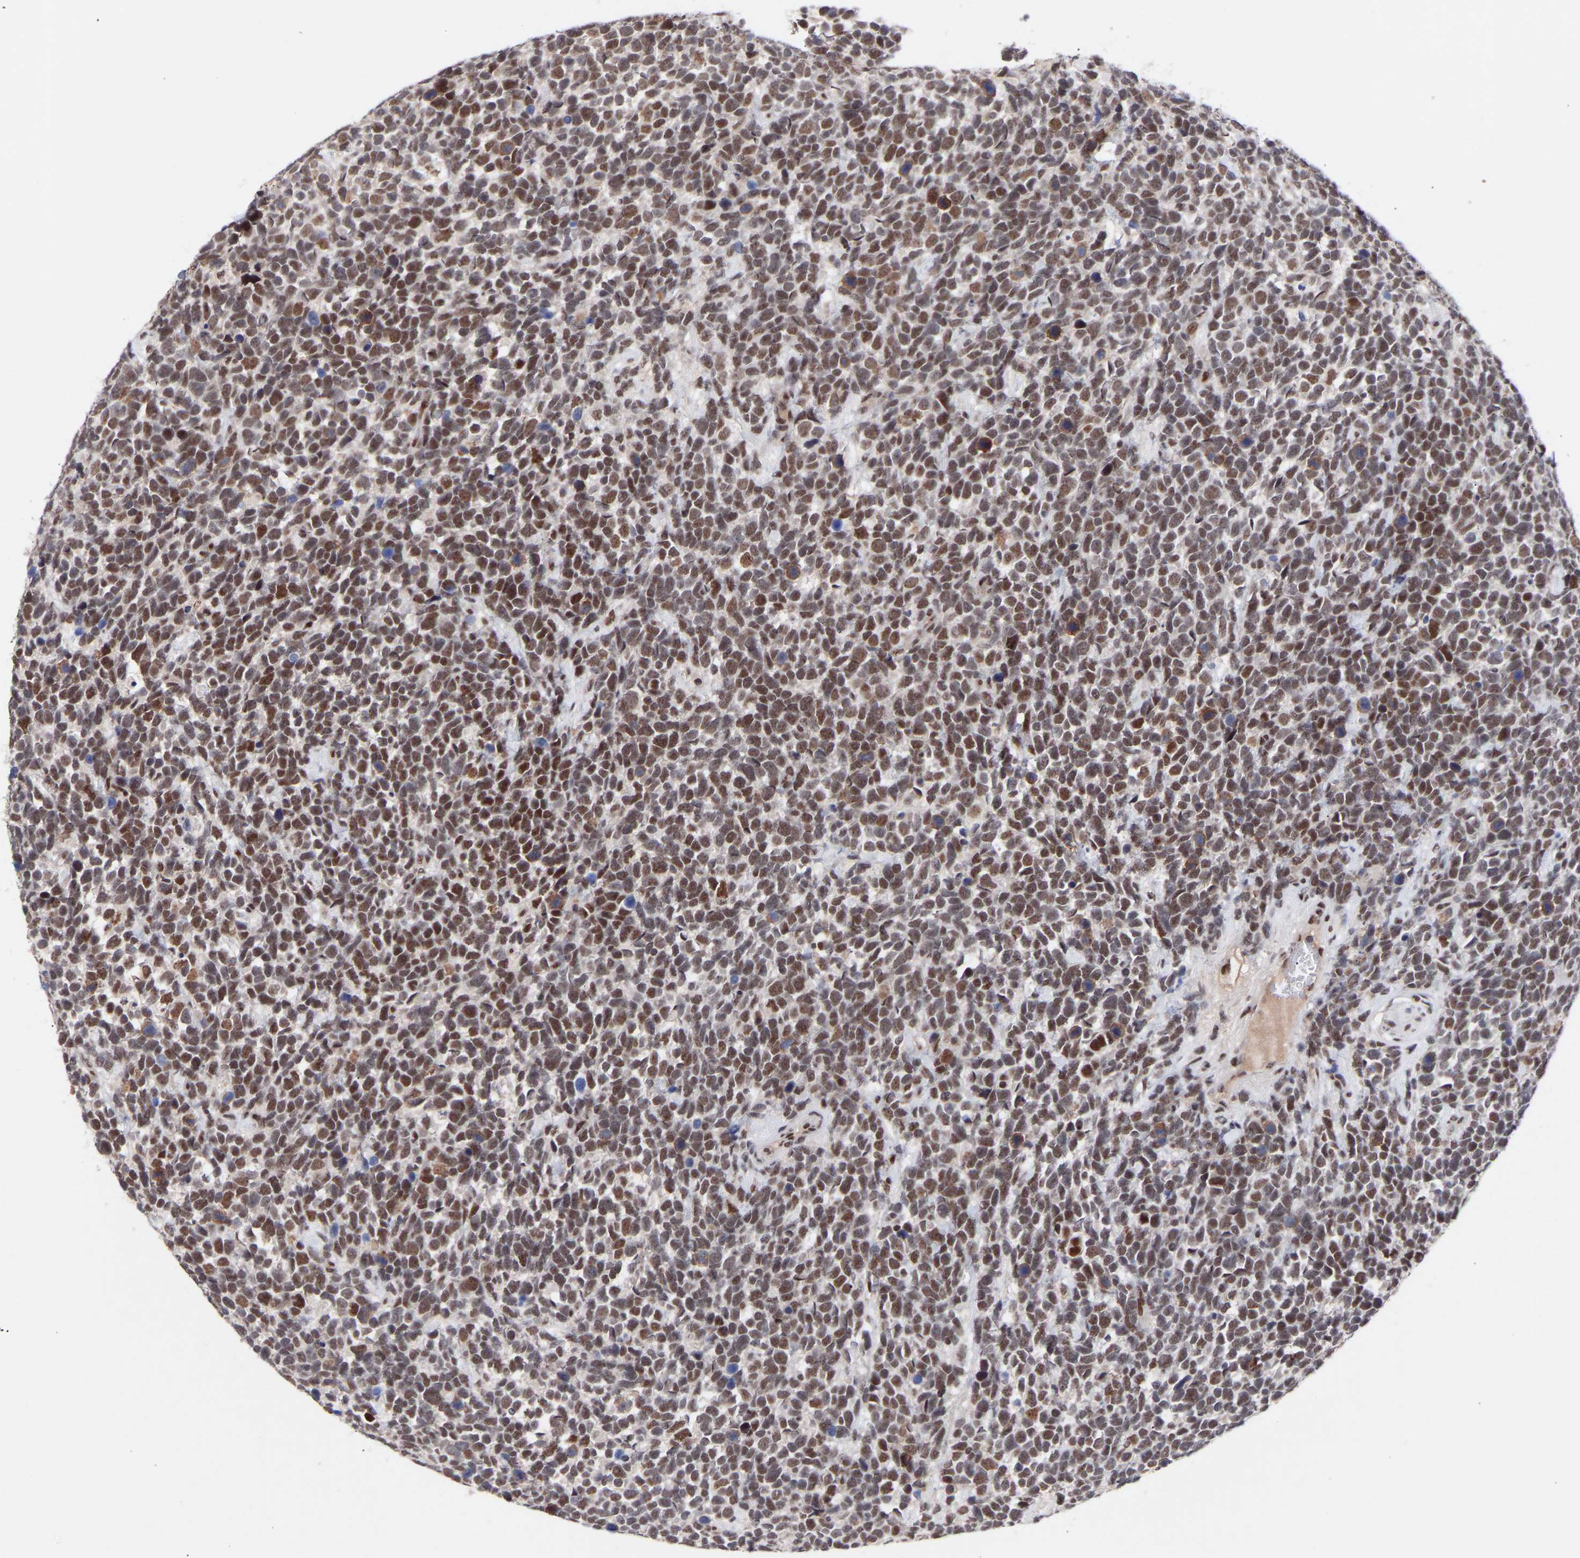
{"staining": {"intensity": "strong", "quantity": ">75%", "location": "nuclear"}, "tissue": "urothelial cancer", "cell_type": "Tumor cells", "image_type": "cancer", "snomed": [{"axis": "morphology", "description": "Urothelial carcinoma, High grade"}, {"axis": "topography", "description": "Urinary bladder"}], "caption": "This photomicrograph demonstrates IHC staining of urothelial carcinoma (high-grade), with high strong nuclear staining in approximately >75% of tumor cells.", "gene": "RBM15", "patient": {"sex": "female", "age": 82}}